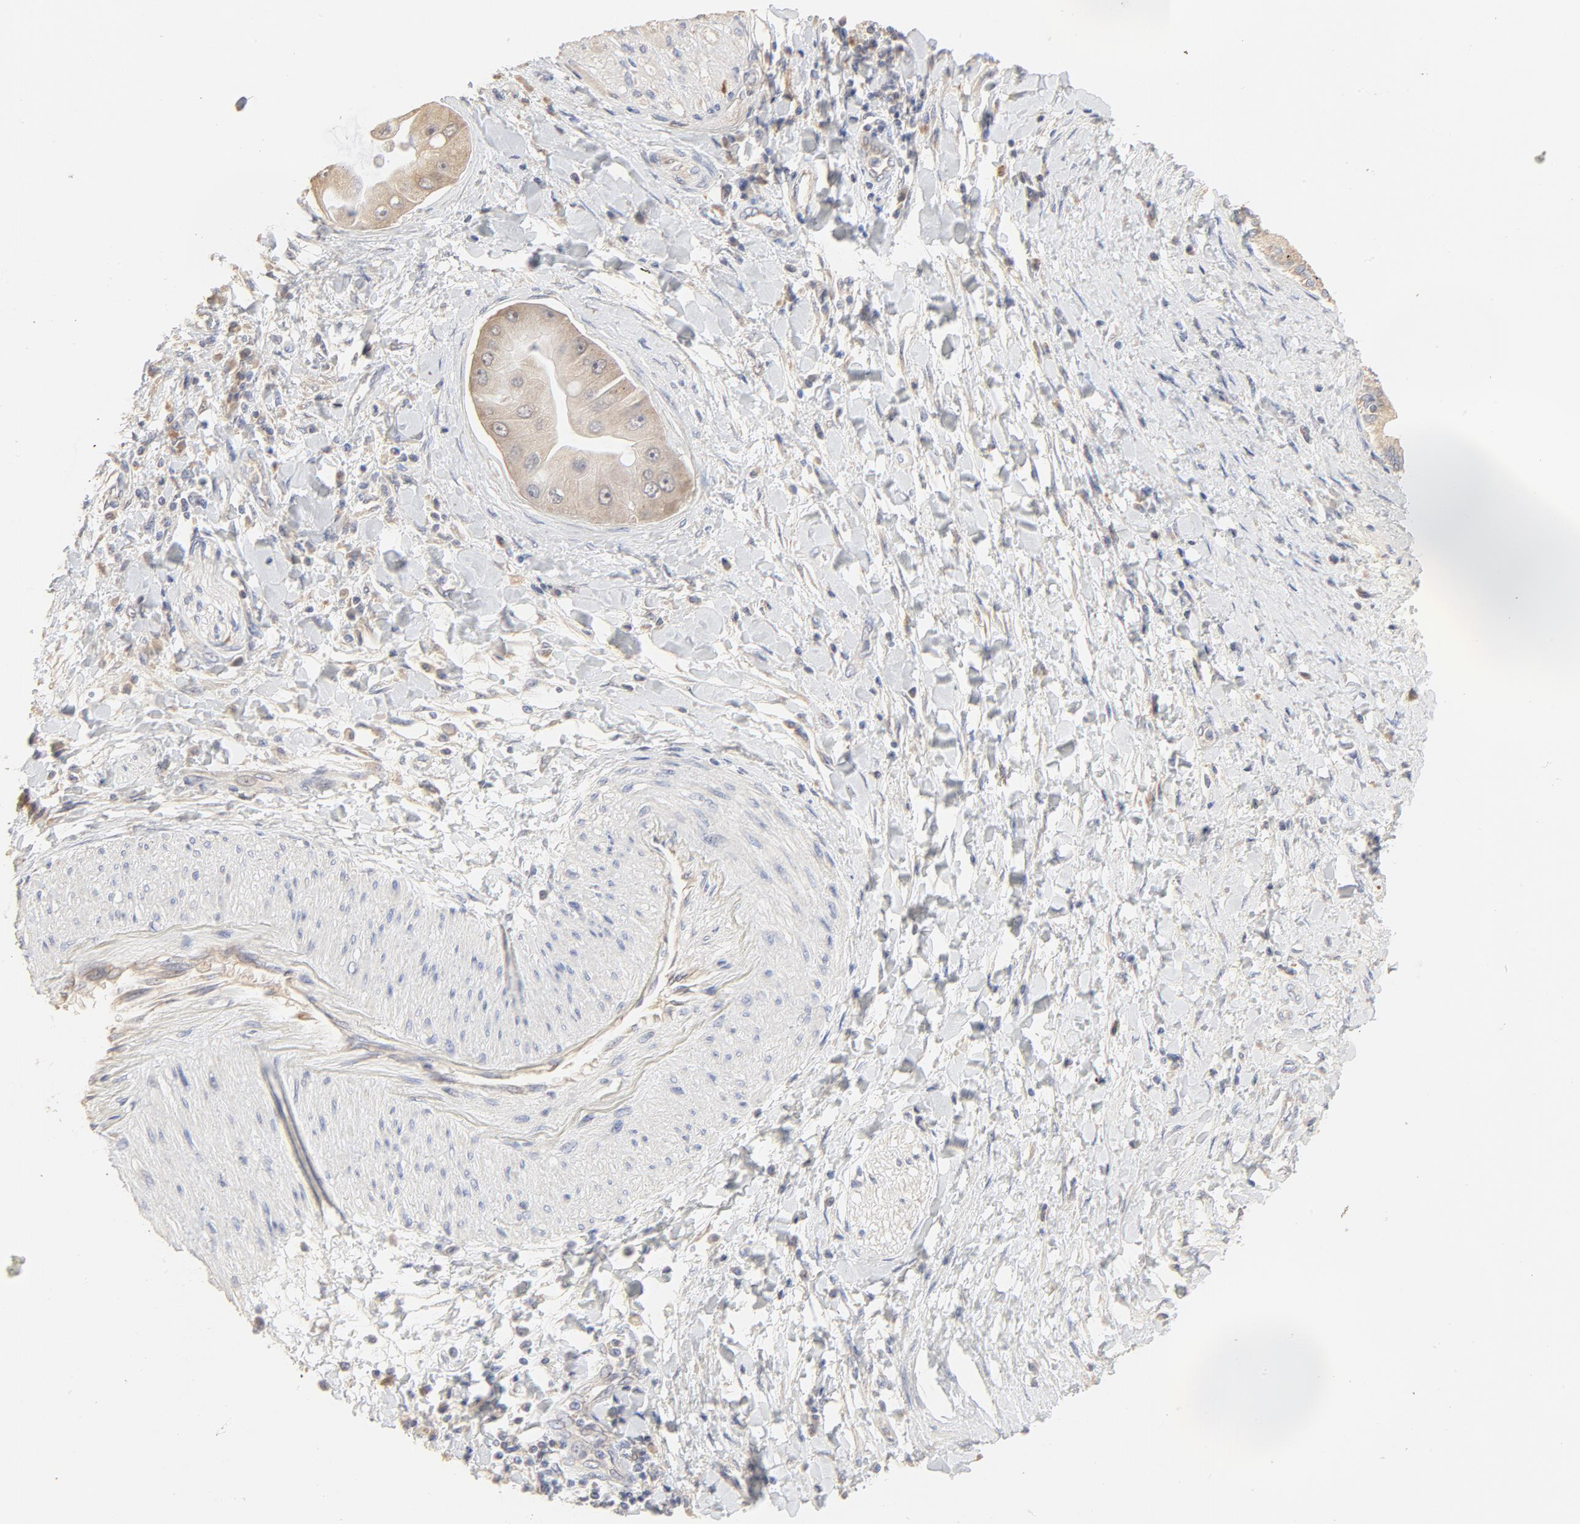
{"staining": {"intensity": "negative", "quantity": "none", "location": "none"}, "tissue": "adipose tissue", "cell_type": "Adipocytes", "image_type": "normal", "snomed": [{"axis": "morphology", "description": "Normal tissue, NOS"}, {"axis": "morphology", "description": "Cholangiocarcinoma"}, {"axis": "topography", "description": "Liver"}, {"axis": "topography", "description": "Peripheral nerve tissue"}], "caption": "DAB (3,3'-diaminobenzidine) immunohistochemical staining of unremarkable human adipose tissue displays no significant staining in adipocytes. The staining was performed using DAB to visualize the protein expression in brown, while the nuclei were stained in blue with hematoxylin (Magnification: 20x).", "gene": "FCGBP", "patient": {"sex": "male", "age": 50}}